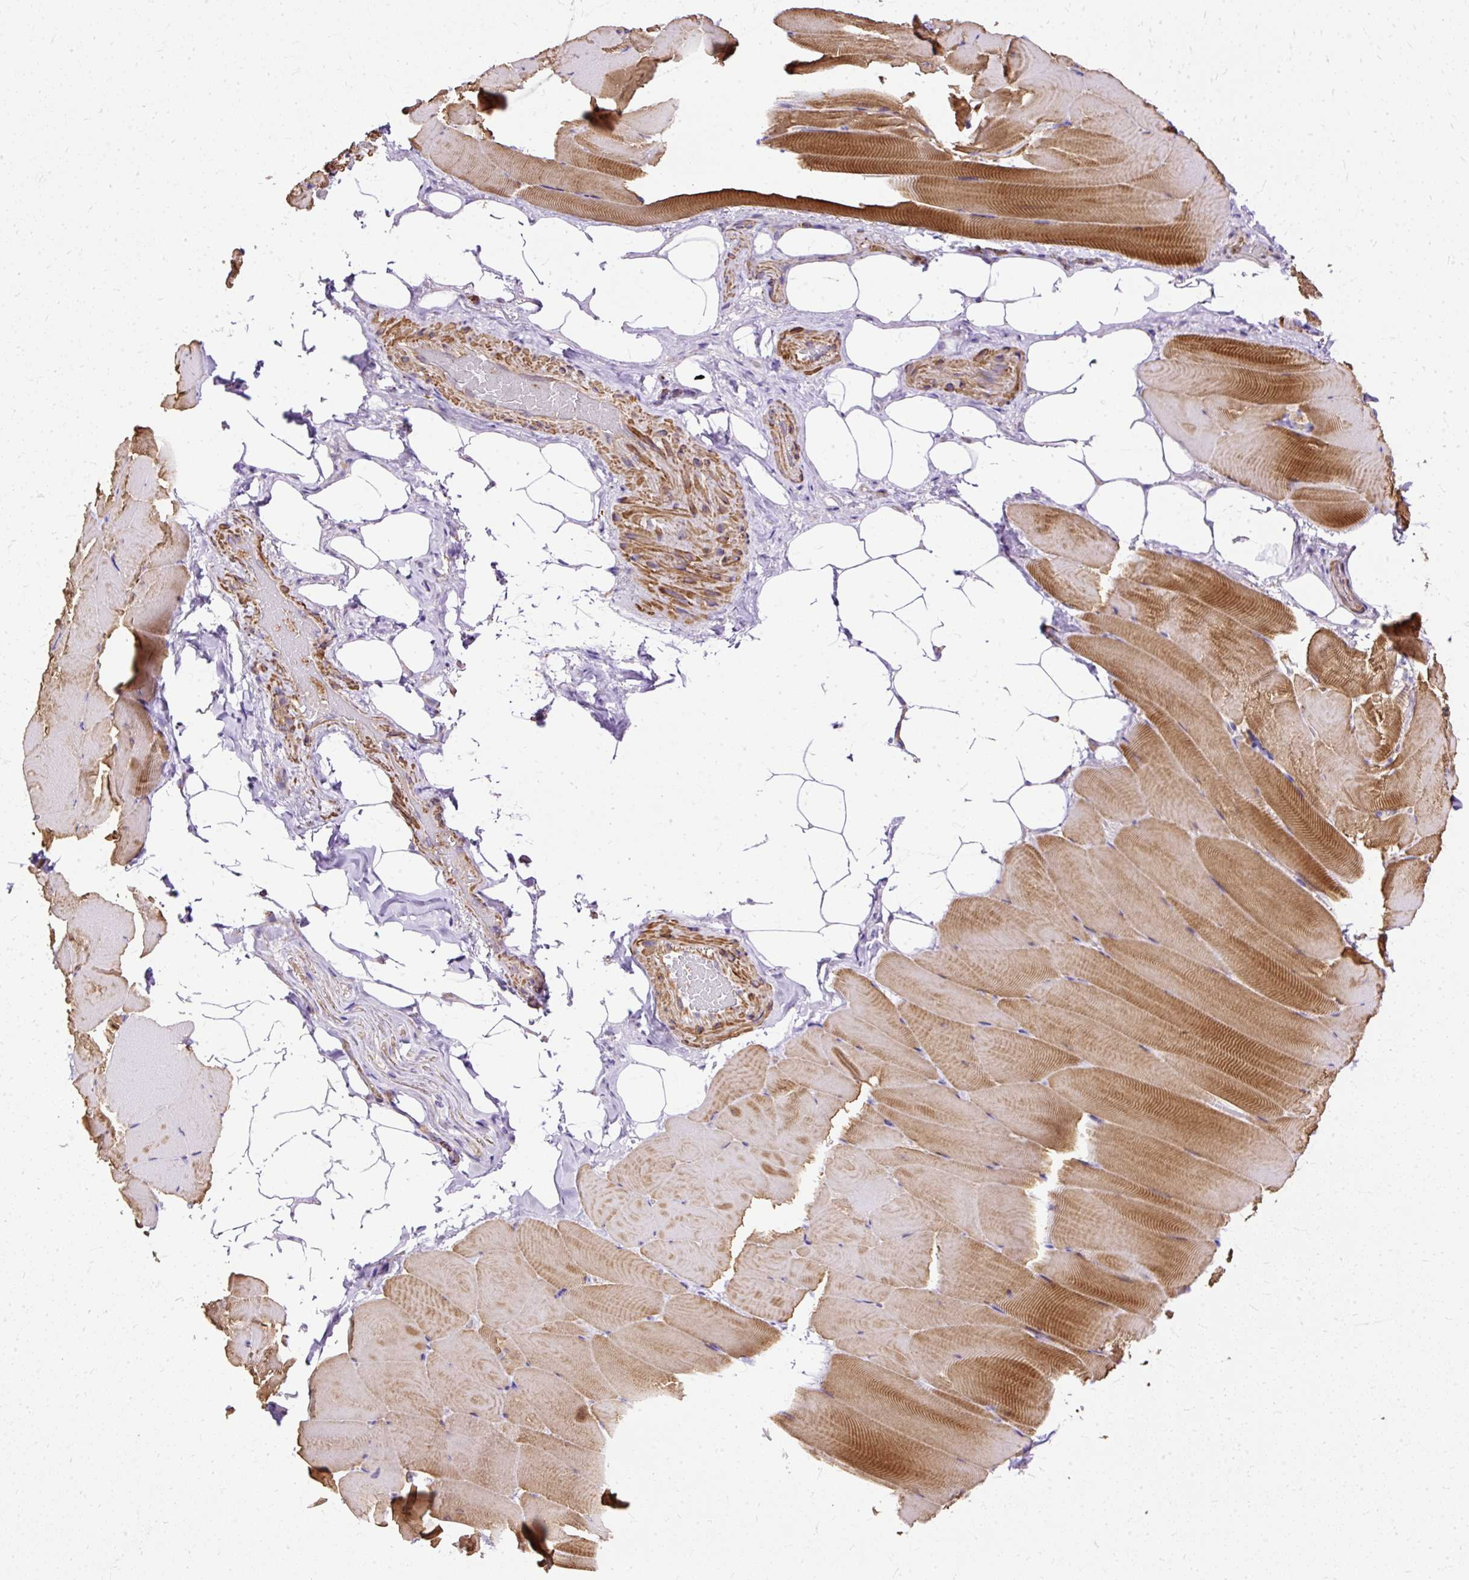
{"staining": {"intensity": "moderate", "quantity": "25%-75%", "location": "cytoplasmic/membranous"}, "tissue": "skeletal muscle", "cell_type": "Myocytes", "image_type": "normal", "snomed": [{"axis": "morphology", "description": "Normal tissue, NOS"}, {"axis": "topography", "description": "Skeletal muscle"}], "caption": "The histopathology image displays staining of unremarkable skeletal muscle, revealing moderate cytoplasmic/membranous protein positivity (brown color) within myocytes. (Brightfield microscopy of DAB IHC at high magnification).", "gene": "KLHL11", "patient": {"sex": "female", "age": 64}}